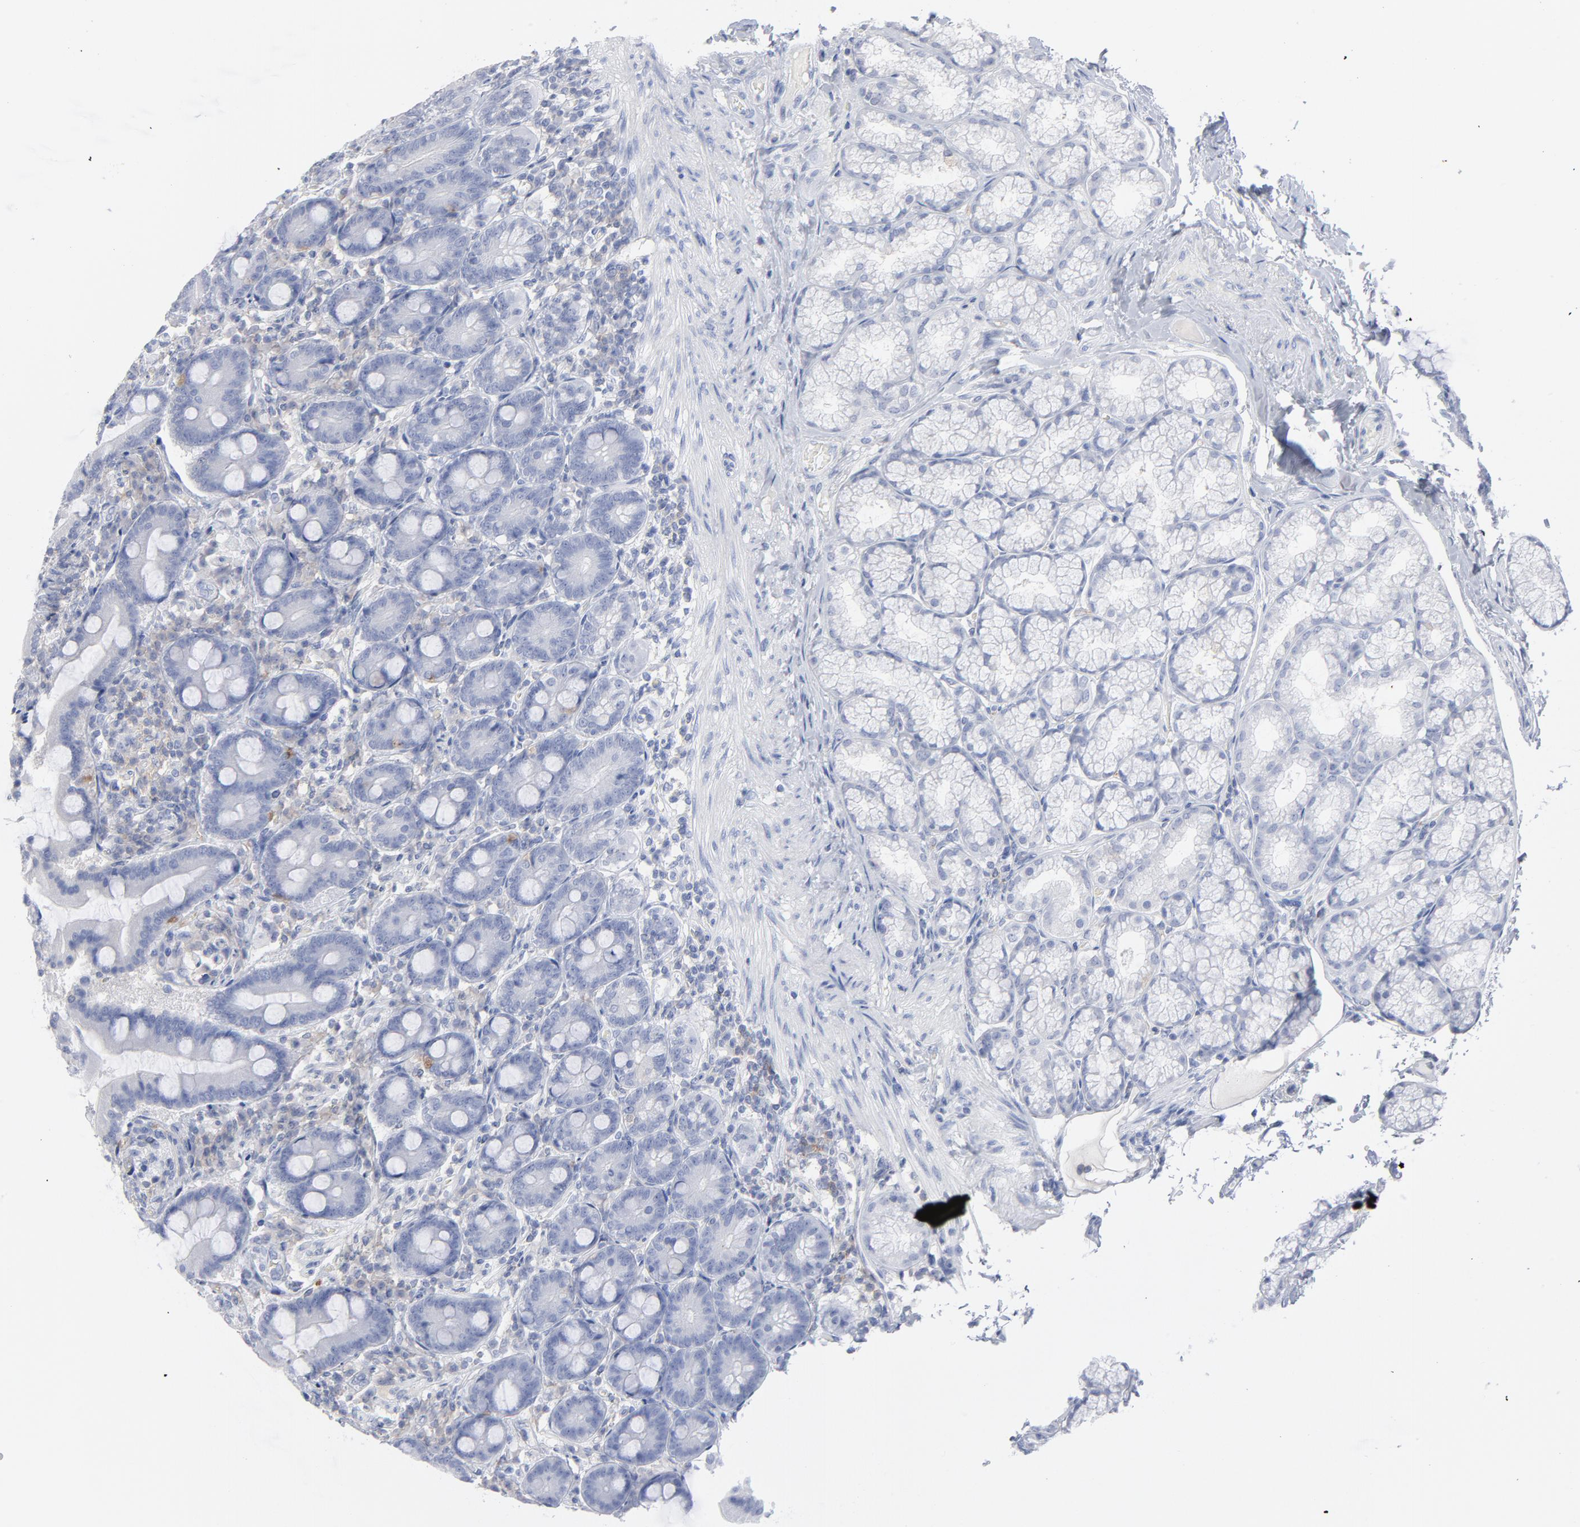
{"staining": {"intensity": "negative", "quantity": "none", "location": "none"}, "tissue": "duodenum", "cell_type": "Glandular cells", "image_type": "normal", "snomed": [{"axis": "morphology", "description": "Normal tissue, NOS"}, {"axis": "topography", "description": "Duodenum"}], "caption": "High magnification brightfield microscopy of benign duodenum stained with DAB (3,3'-diaminobenzidine) (brown) and counterstained with hematoxylin (blue): glandular cells show no significant staining. Nuclei are stained in blue.", "gene": "P2RY8", "patient": {"sex": "female", "age": 64}}